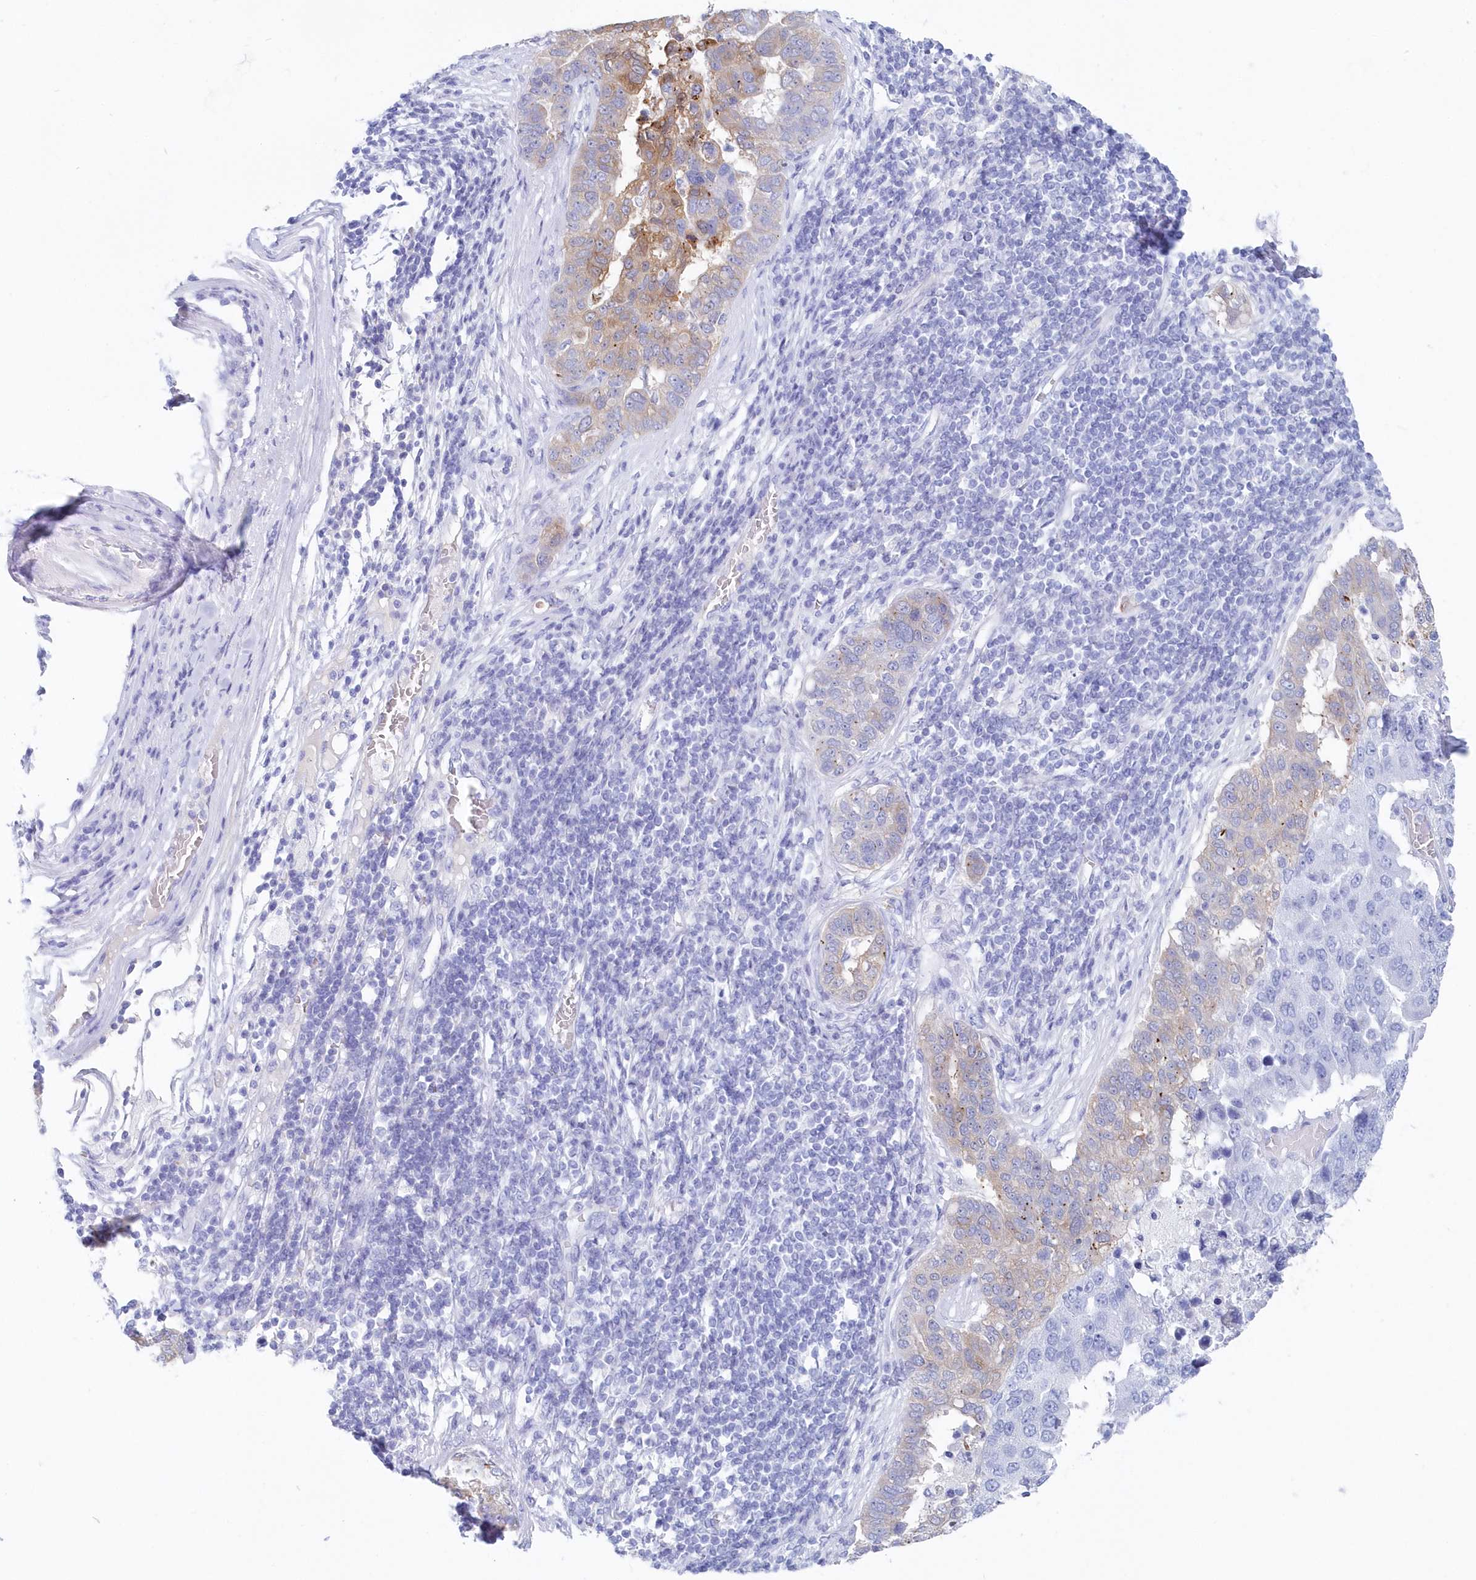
{"staining": {"intensity": "moderate", "quantity": "<25%", "location": "cytoplasmic/membranous"}, "tissue": "pancreatic cancer", "cell_type": "Tumor cells", "image_type": "cancer", "snomed": [{"axis": "morphology", "description": "Adenocarcinoma, NOS"}, {"axis": "topography", "description": "Pancreas"}], "caption": "A low amount of moderate cytoplasmic/membranous positivity is seen in approximately <25% of tumor cells in adenocarcinoma (pancreatic) tissue.", "gene": "CSNK1G2", "patient": {"sex": "female", "age": 61}}